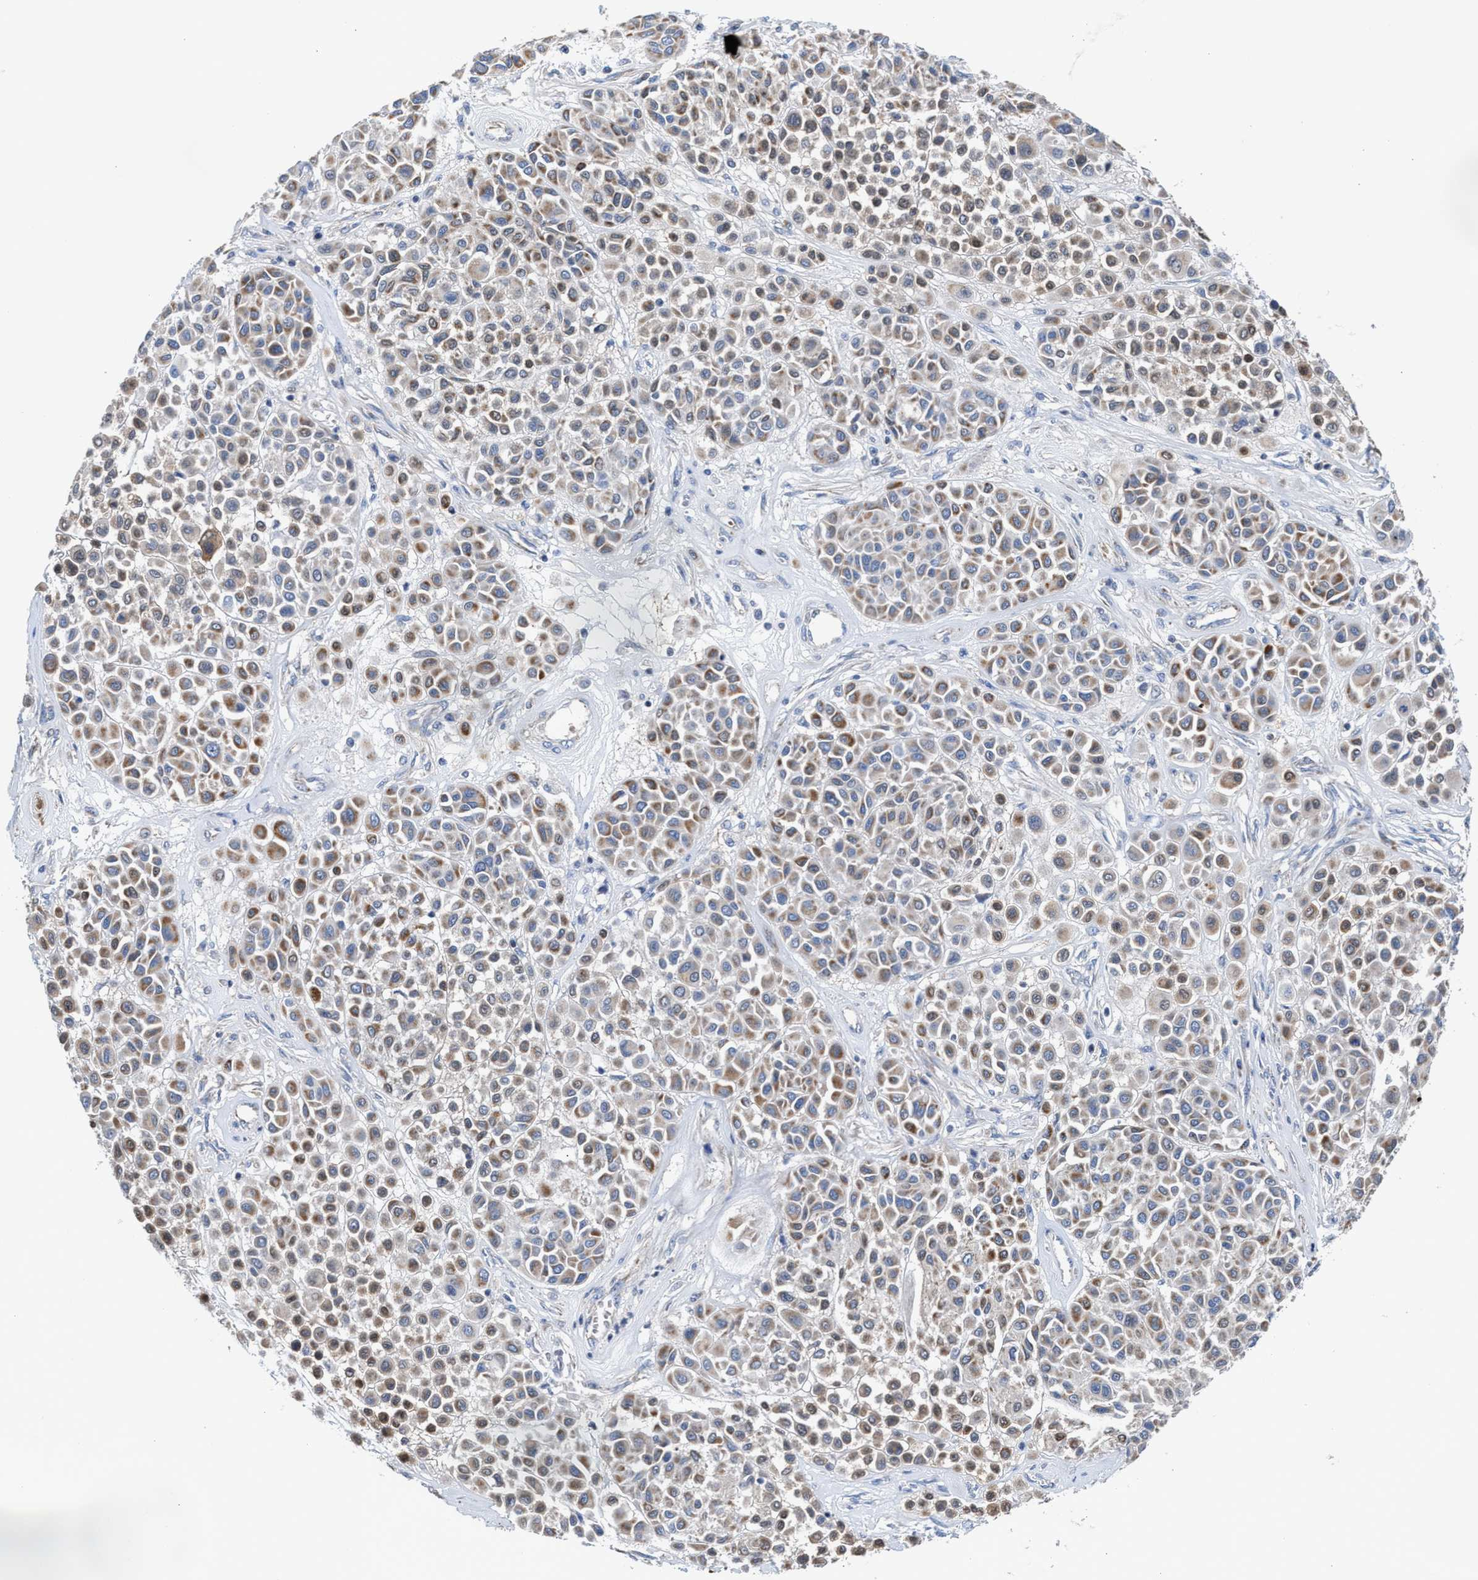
{"staining": {"intensity": "moderate", "quantity": "25%-75%", "location": "cytoplasmic/membranous"}, "tissue": "melanoma", "cell_type": "Tumor cells", "image_type": "cancer", "snomed": [{"axis": "morphology", "description": "Malignant melanoma, Metastatic site"}, {"axis": "topography", "description": "Soft tissue"}], "caption": "Melanoma stained with a brown dye exhibits moderate cytoplasmic/membranous positive positivity in about 25%-75% of tumor cells.", "gene": "MECR", "patient": {"sex": "male", "age": 41}}